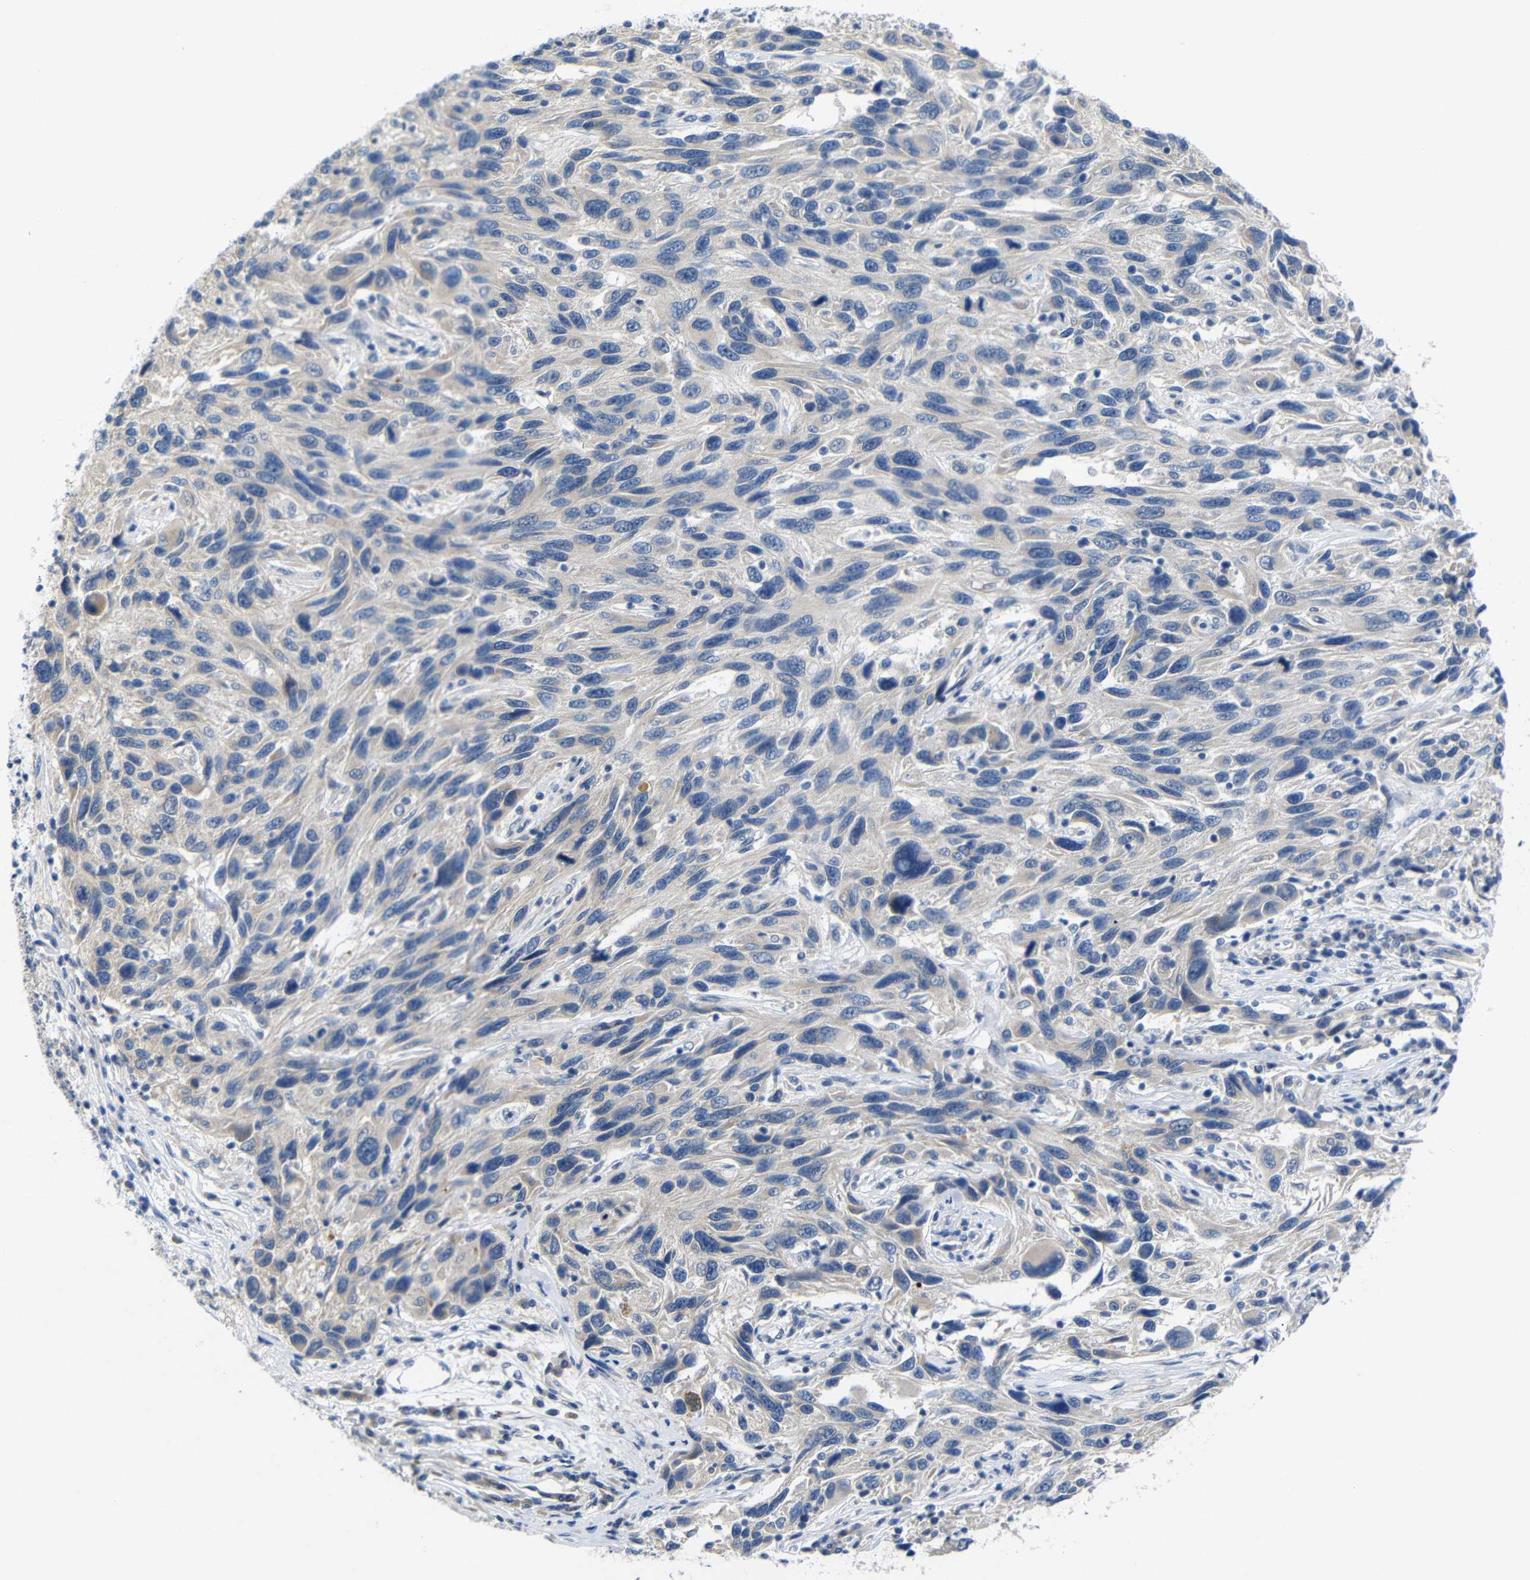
{"staining": {"intensity": "weak", "quantity": "25%-75%", "location": "cytoplasmic/membranous"}, "tissue": "melanoma", "cell_type": "Tumor cells", "image_type": "cancer", "snomed": [{"axis": "morphology", "description": "Malignant melanoma, NOS"}, {"axis": "topography", "description": "Skin"}], "caption": "A photomicrograph of human melanoma stained for a protein exhibits weak cytoplasmic/membranous brown staining in tumor cells. (DAB = brown stain, brightfield microscopy at high magnification).", "gene": "TBC1D32", "patient": {"sex": "male", "age": 53}}